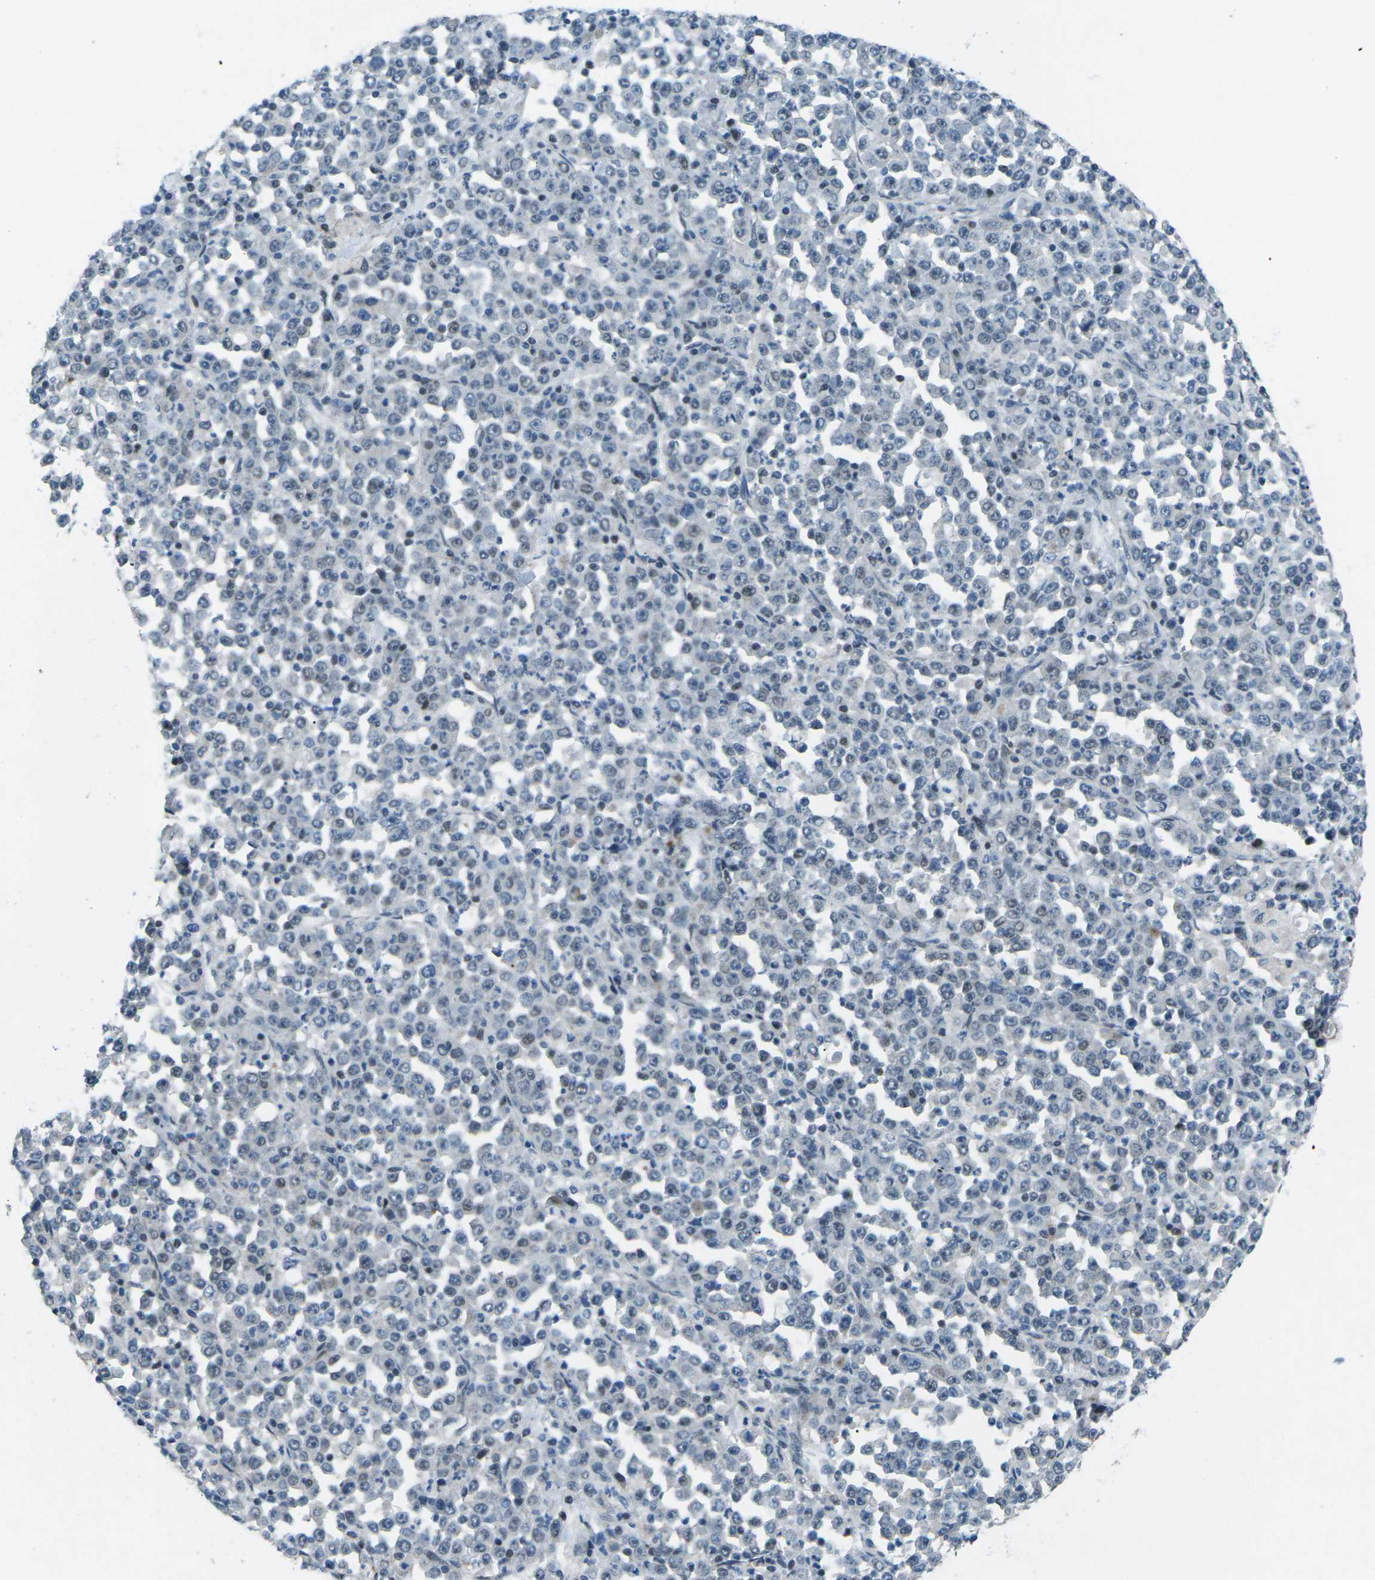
{"staining": {"intensity": "weak", "quantity": "<25%", "location": "nuclear"}, "tissue": "stomach cancer", "cell_type": "Tumor cells", "image_type": "cancer", "snomed": [{"axis": "morphology", "description": "Normal tissue, NOS"}, {"axis": "morphology", "description": "Adenocarcinoma, NOS"}, {"axis": "topography", "description": "Stomach, upper"}, {"axis": "topography", "description": "Stomach"}], "caption": "This is an immunohistochemistry (IHC) micrograph of human stomach cancer (adenocarcinoma). There is no expression in tumor cells.", "gene": "MBNL1", "patient": {"sex": "male", "age": 59}}